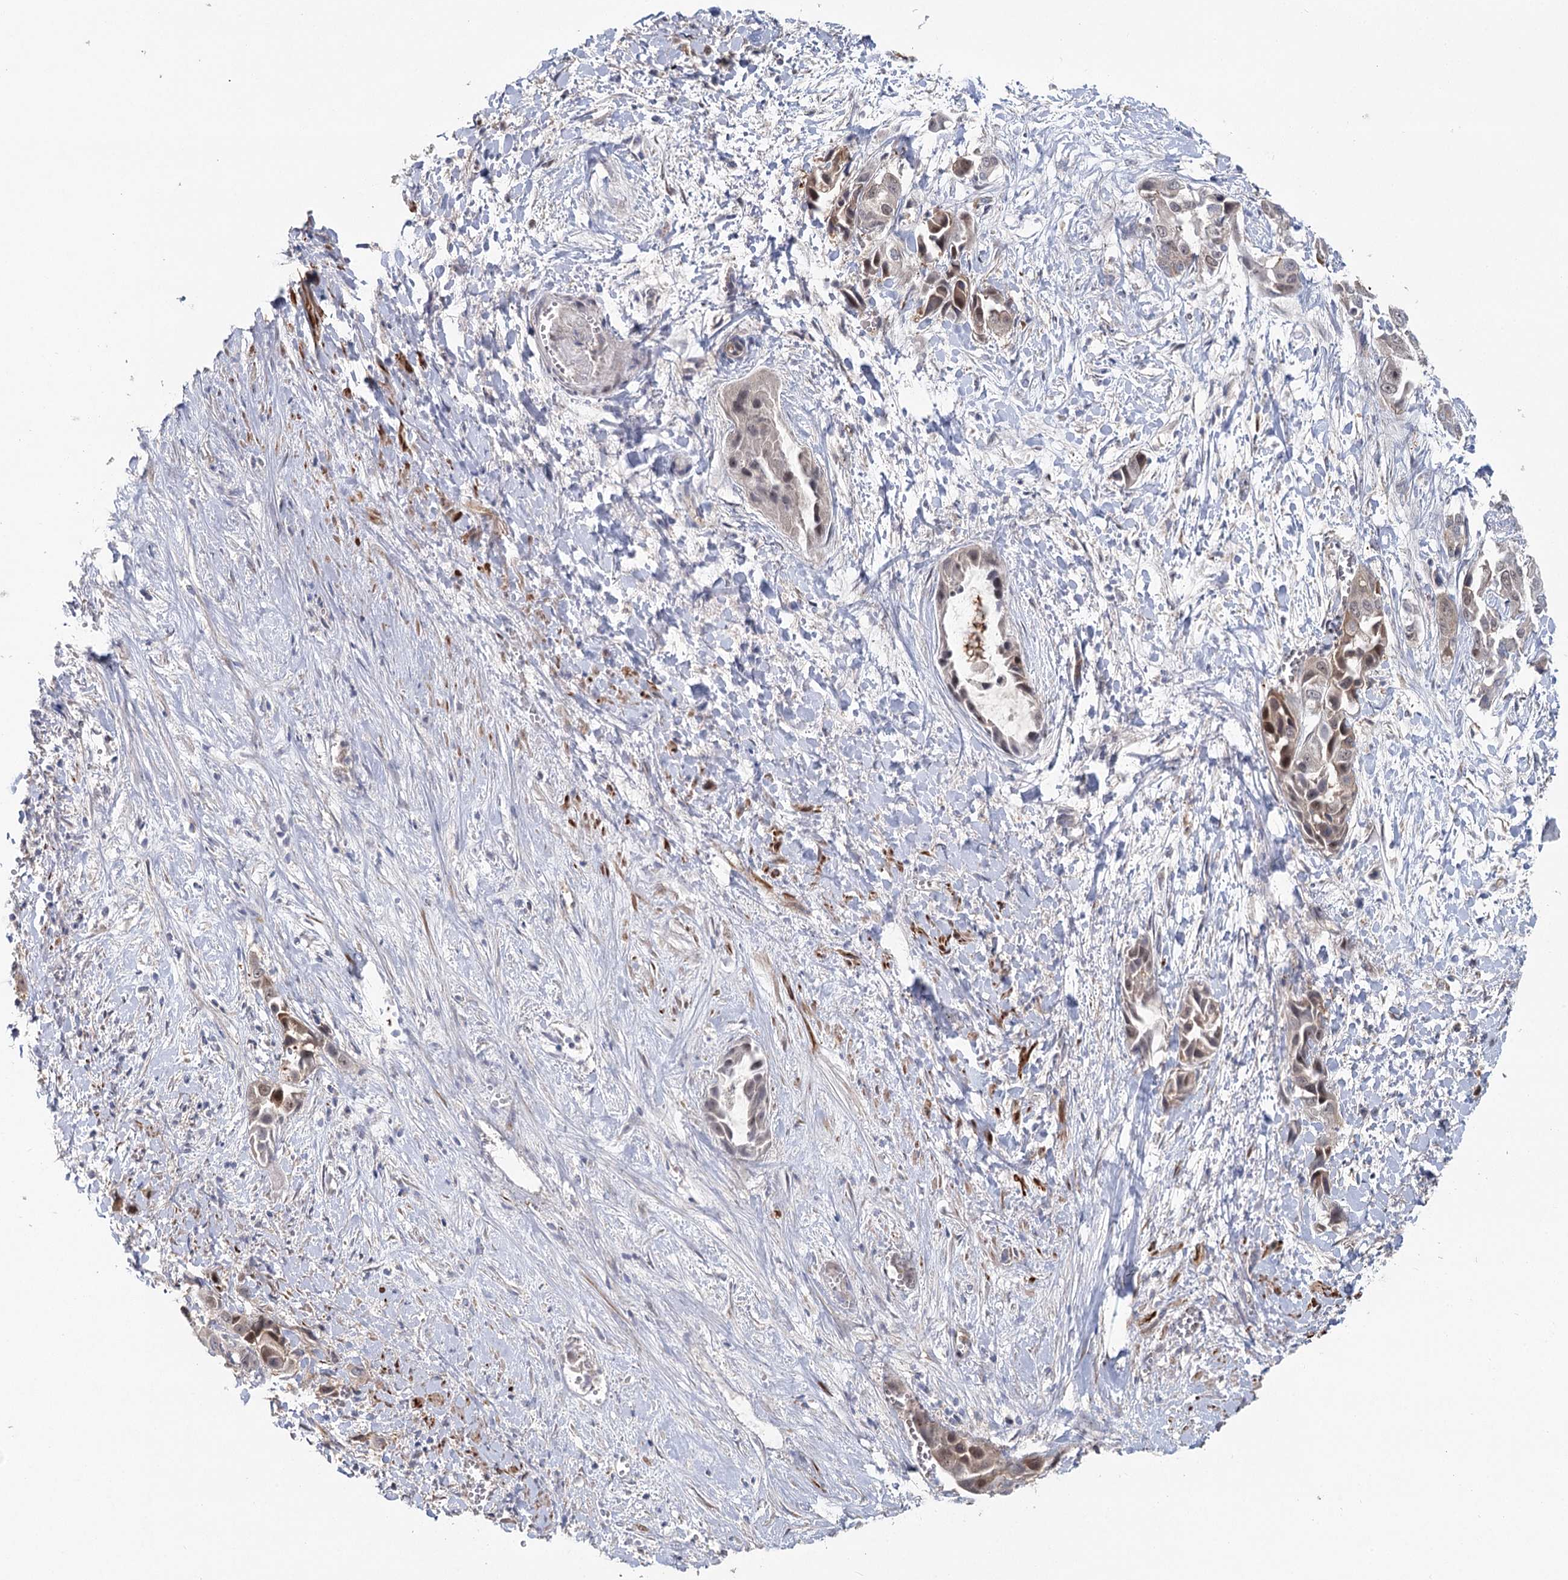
{"staining": {"intensity": "moderate", "quantity": "<25%", "location": "cytoplasmic/membranous,nuclear"}, "tissue": "liver cancer", "cell_type": "Tumor cells", "image_type": "cancer", "snomed": [{"axis": "morphology", "description": "Cholangiocarcinoma"}, {"axis": "topography", "description": "Liver"}], "caption": "Liver cholangiocarcinoma stained with a brown dye reveals moderate cytoplasmic/membranous and nuclear positive positivity in approximately <25% of tumor cells.", "gene": "MAP3K13", "patient": {"sex": "female", "age": 52}}